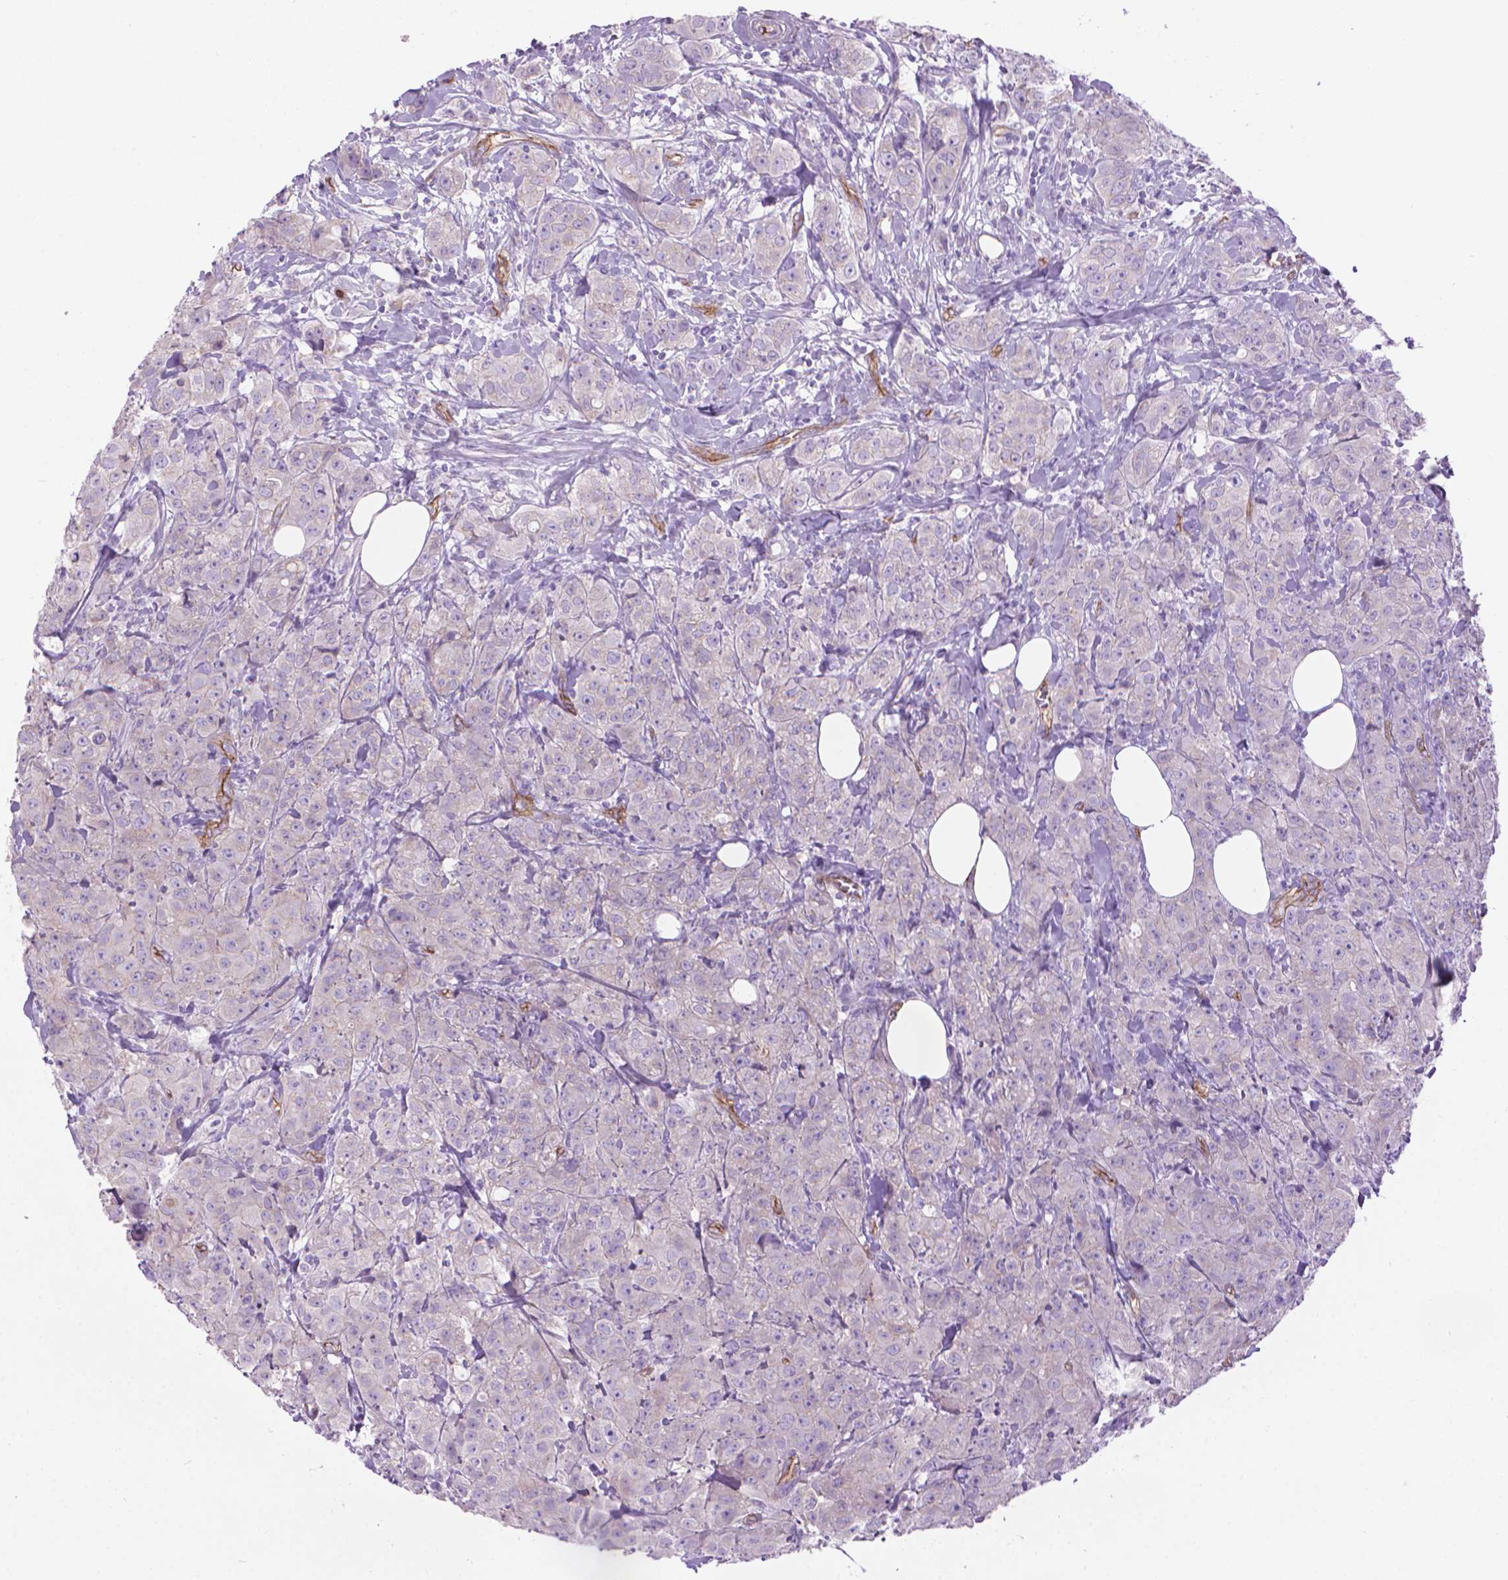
{"staining": {"intensity": "negative", "quantity": "none", "location": "none"}, "tissue": "breast cancer", "cell_type": "Tumor cells", "image_type": "cancer", "snomed": [{"axis": "morphology", "description": "Duct carcinoma"}, {"axis": "topography", "description": "Breast"}], "caption": "A high-resolution micrograph shows immunohistochemistry staining of breast cancer (infiltrating ductal carcinoma), which demonstrates no significant positivity in tumor cells.", "gene": "TENT5A", "patient": {"sex": "female", "age": 43}}